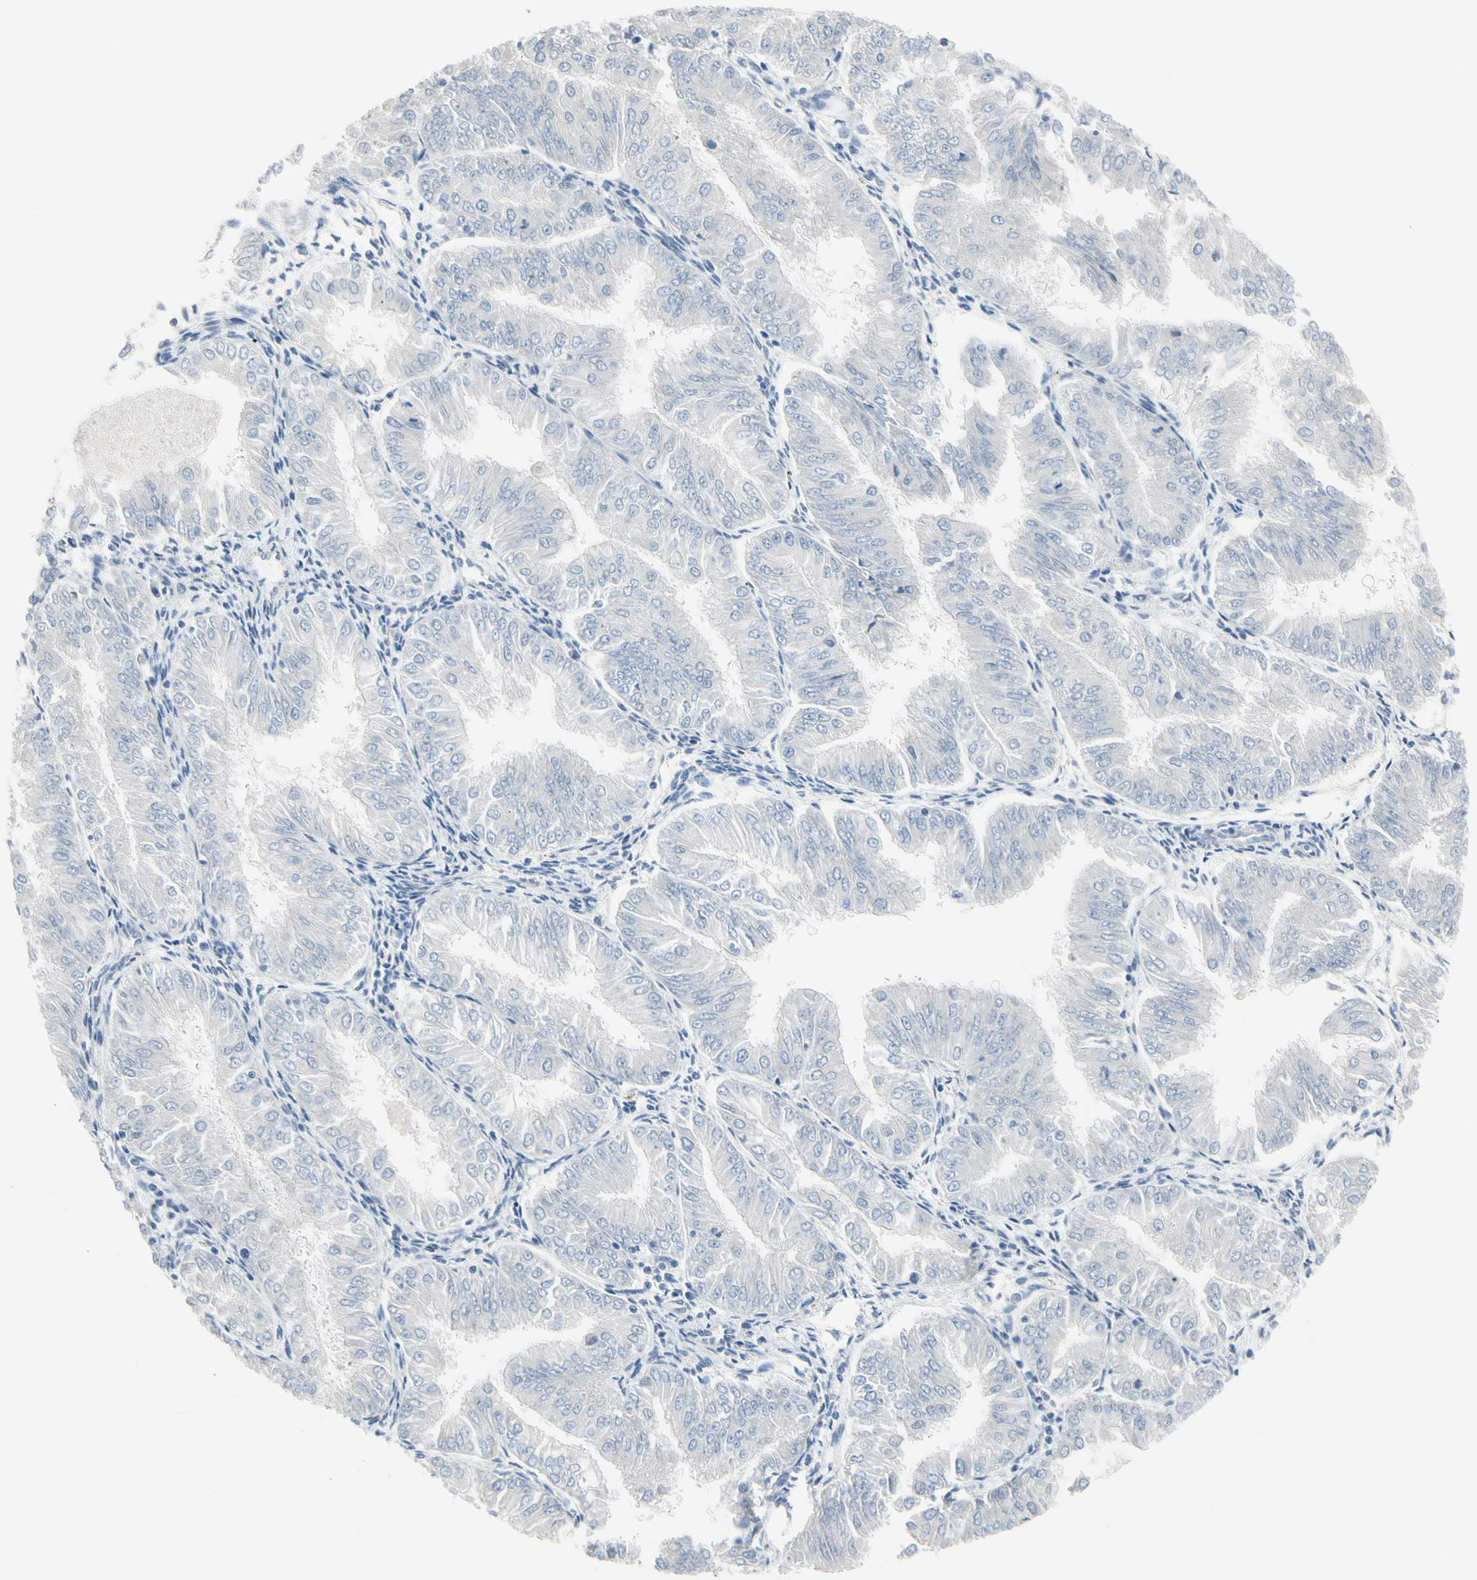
{"staining": {"intensity": "negative", "quantity": "none", "location": "none"}, "tissue": "endometrial cancer", "cell_type": "Tumor cells", "image_type": "cancer", "snomed": [{"axis": "morphology", "description": "Adenocarcinoma, NOS"}, {"axis": "topography", "description": "Endometrium"}], "caption": "Tumor cells are negative for brown protein staining in adenocarcinoma (endometrial).", "gene": "MAP2", "patient": {"sex": "female", "age": 53}}